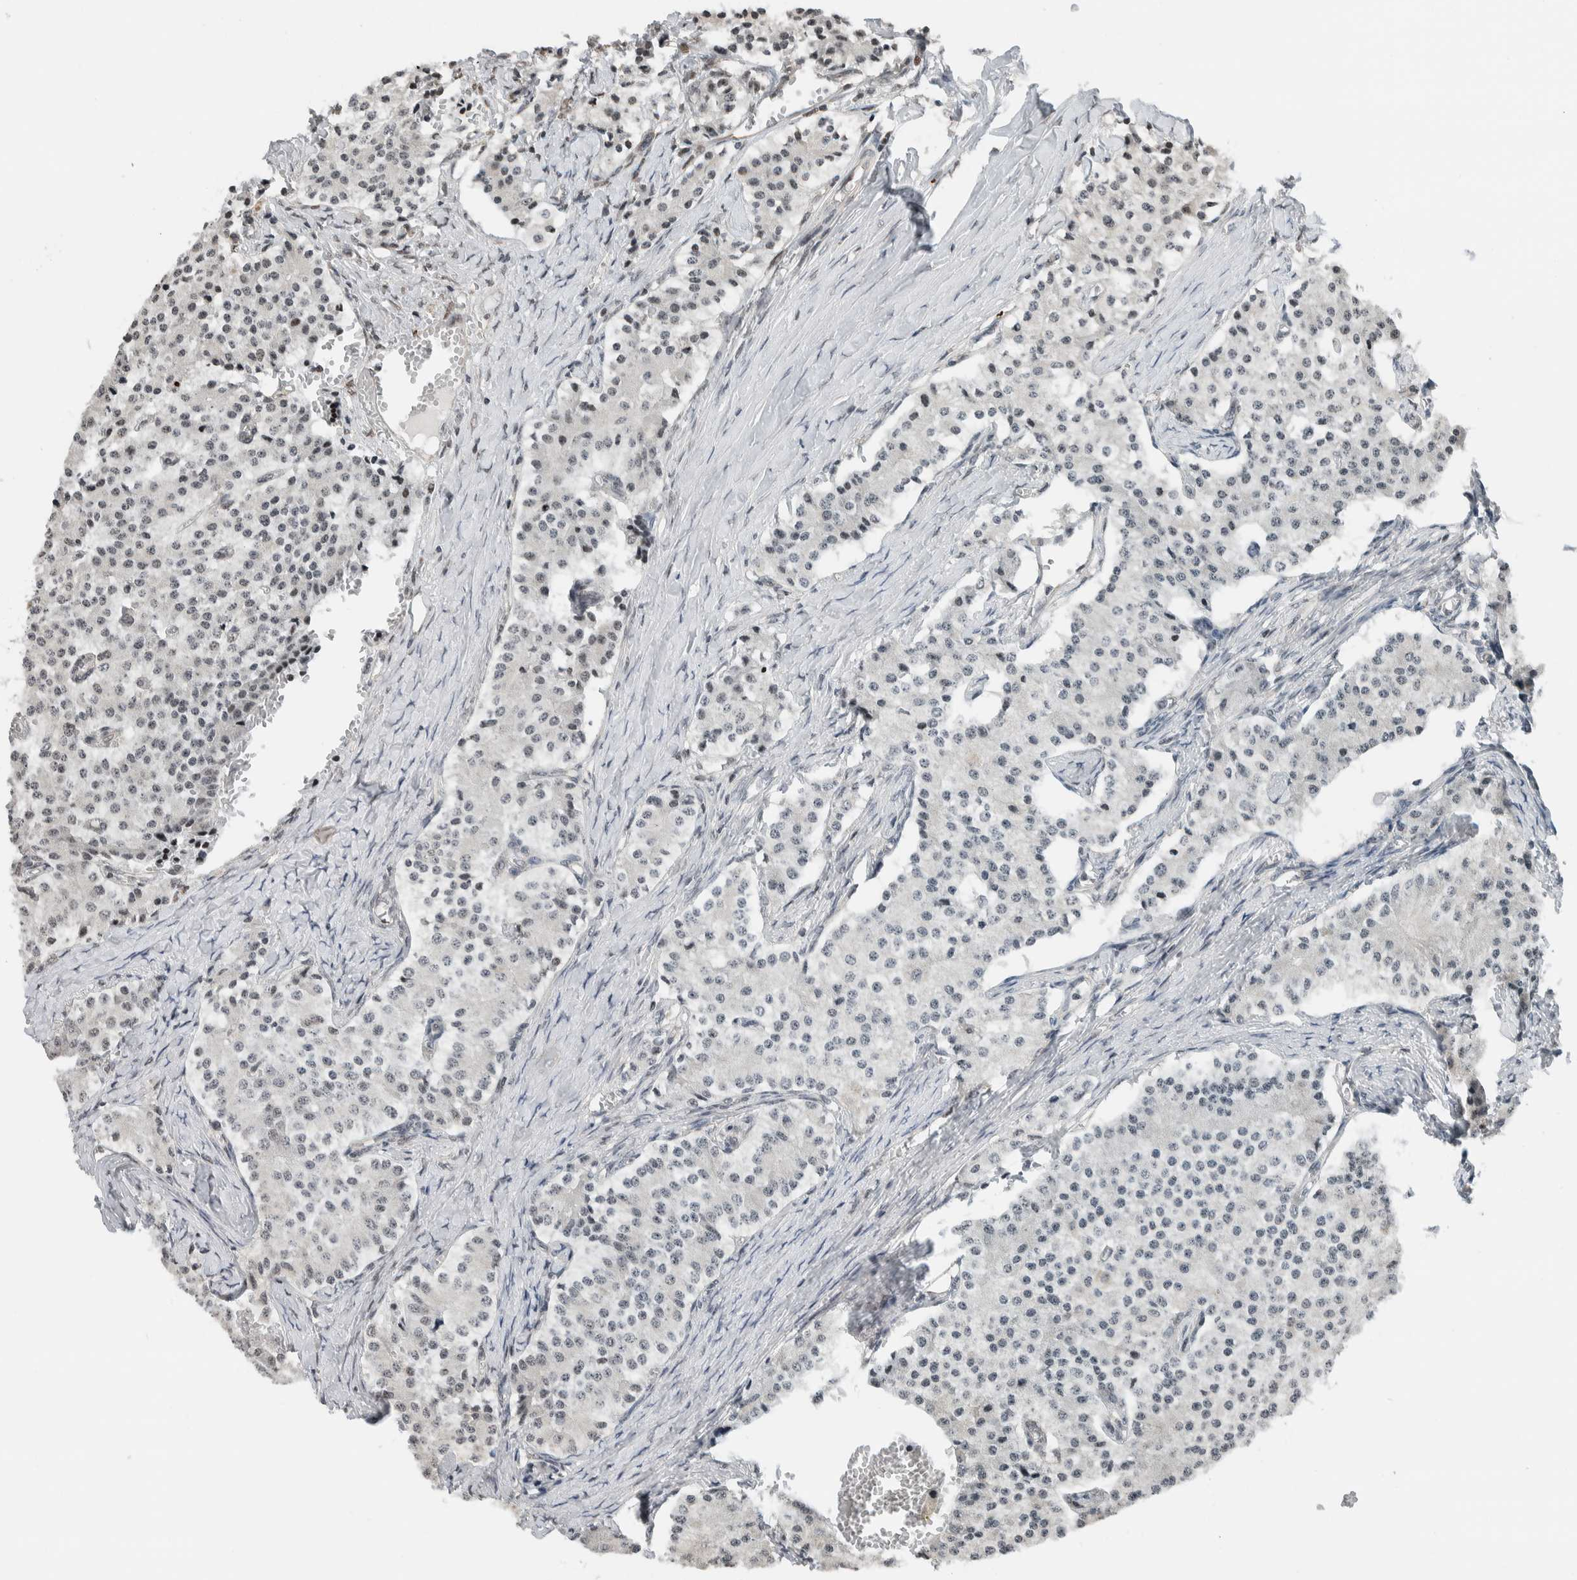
{"staining": {"intensity": "negative", "quantity": "none", "location": "none"}, "tissue": "carcinoid", "cell_type": "Tumor cells", "image_type": "cancer", "snomed": [{"axis": "morphology", "description": "Carcinoid, malignant, NOS"}, {"axis": "topography", "description": "Colon"}], "caption": "This is a photomicrograph of immunohistochemistry (IHC) staining of carcinoid (malignant), which shows no positivity in tumor cells.", "gene": "NPLOC4", "patient": {"sex": "female", "age": 52}}